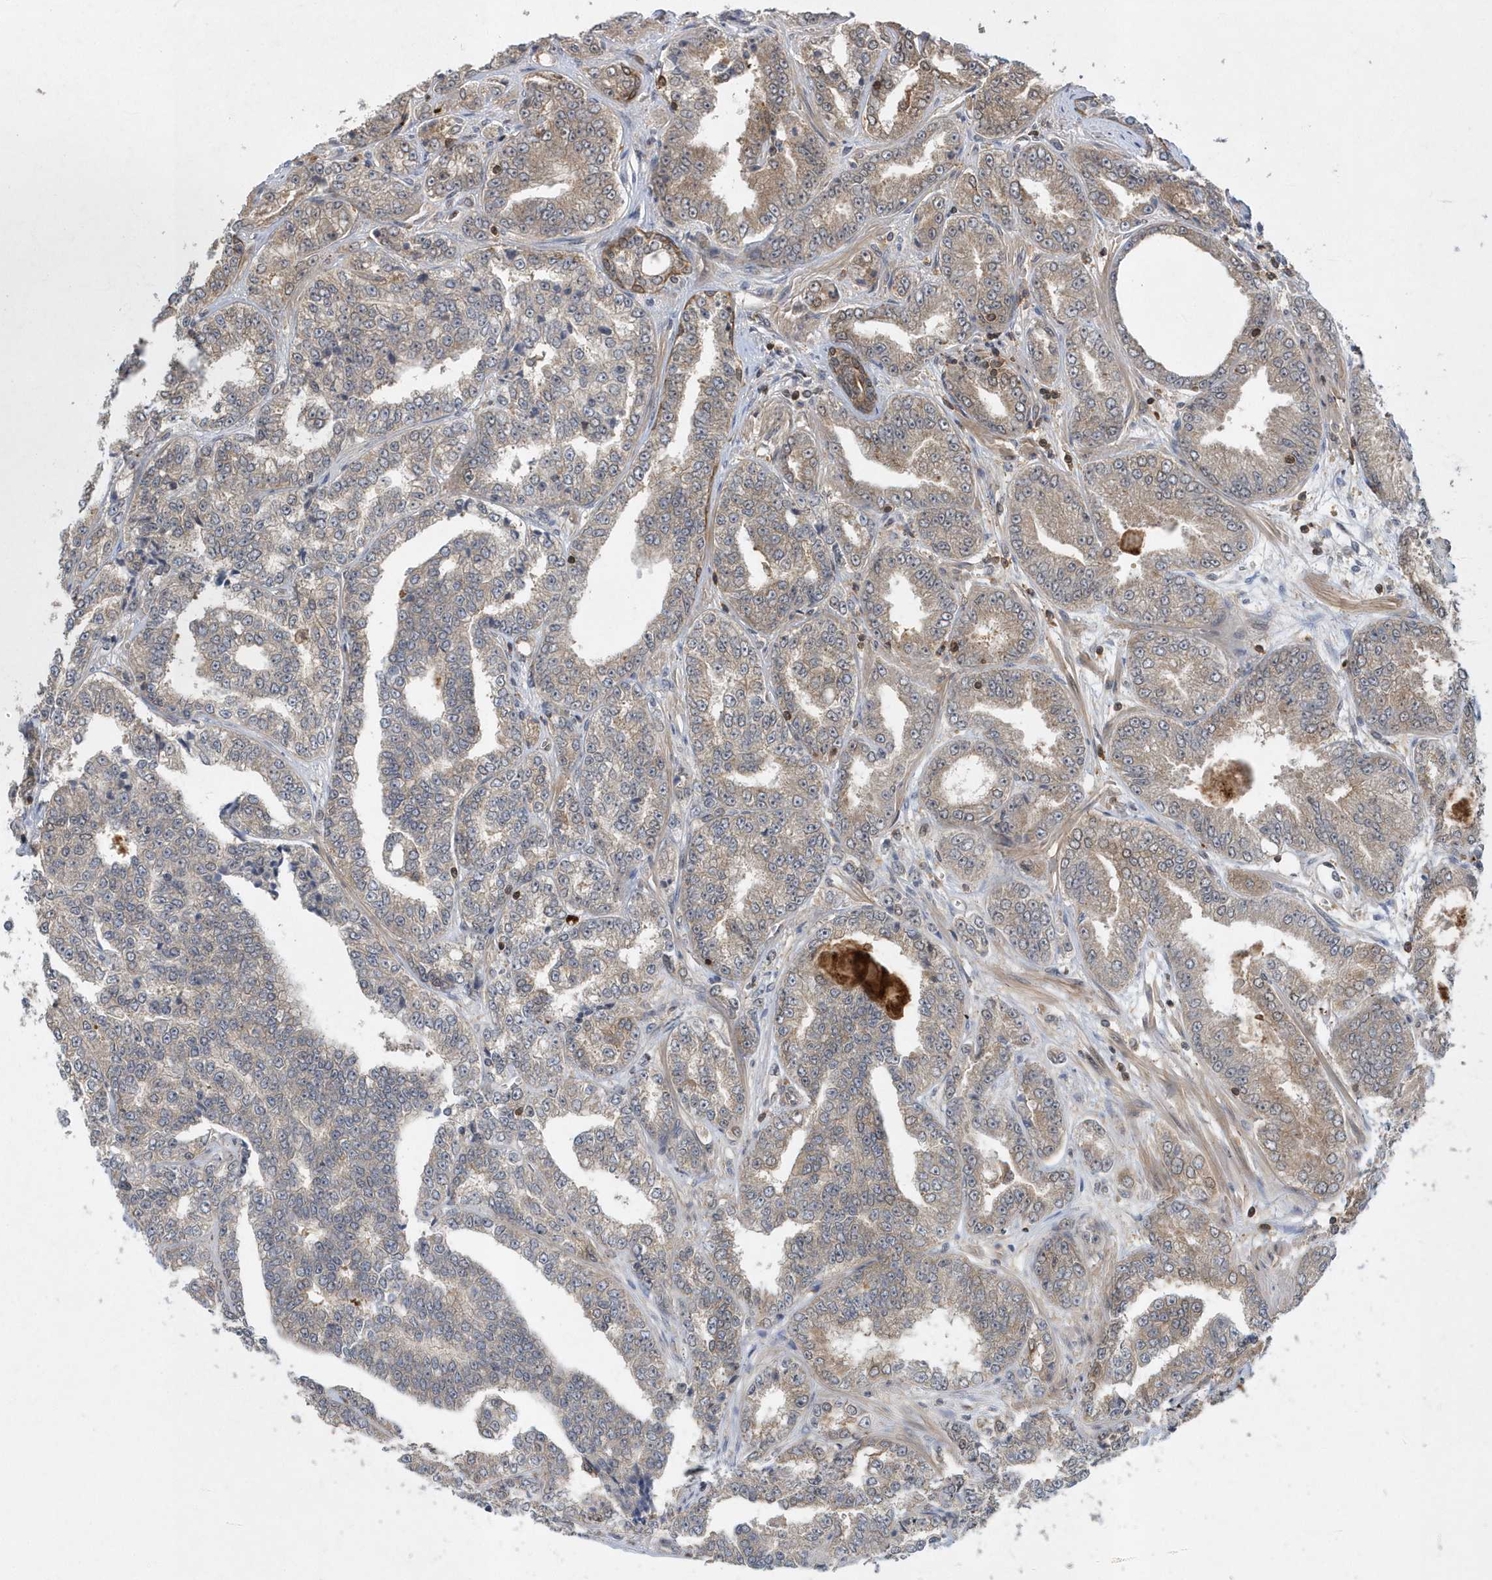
{"staining": {"intensity": "weak", "quantity": "25%-75%", "location": "cytoplasmic/membranous"}, "tissue": "prostate cancer", "cell_type": "Tumor cells", "image_type": "cancer", "snomed": [{"axis": "morphology", "description": "Adenocarcinoma, High grade"}, {"axis": "topography", "description": "Prostate"}], "caption": "Prostate cancer (high-grade adenocarcinoma) stained with a brown dye demonstrates weak cytoplasmic/membranous positive staining in about 25%-75% of tumor cells.", "gene": "ACYP1", "patient": {"sex": "male", "age": 71}}